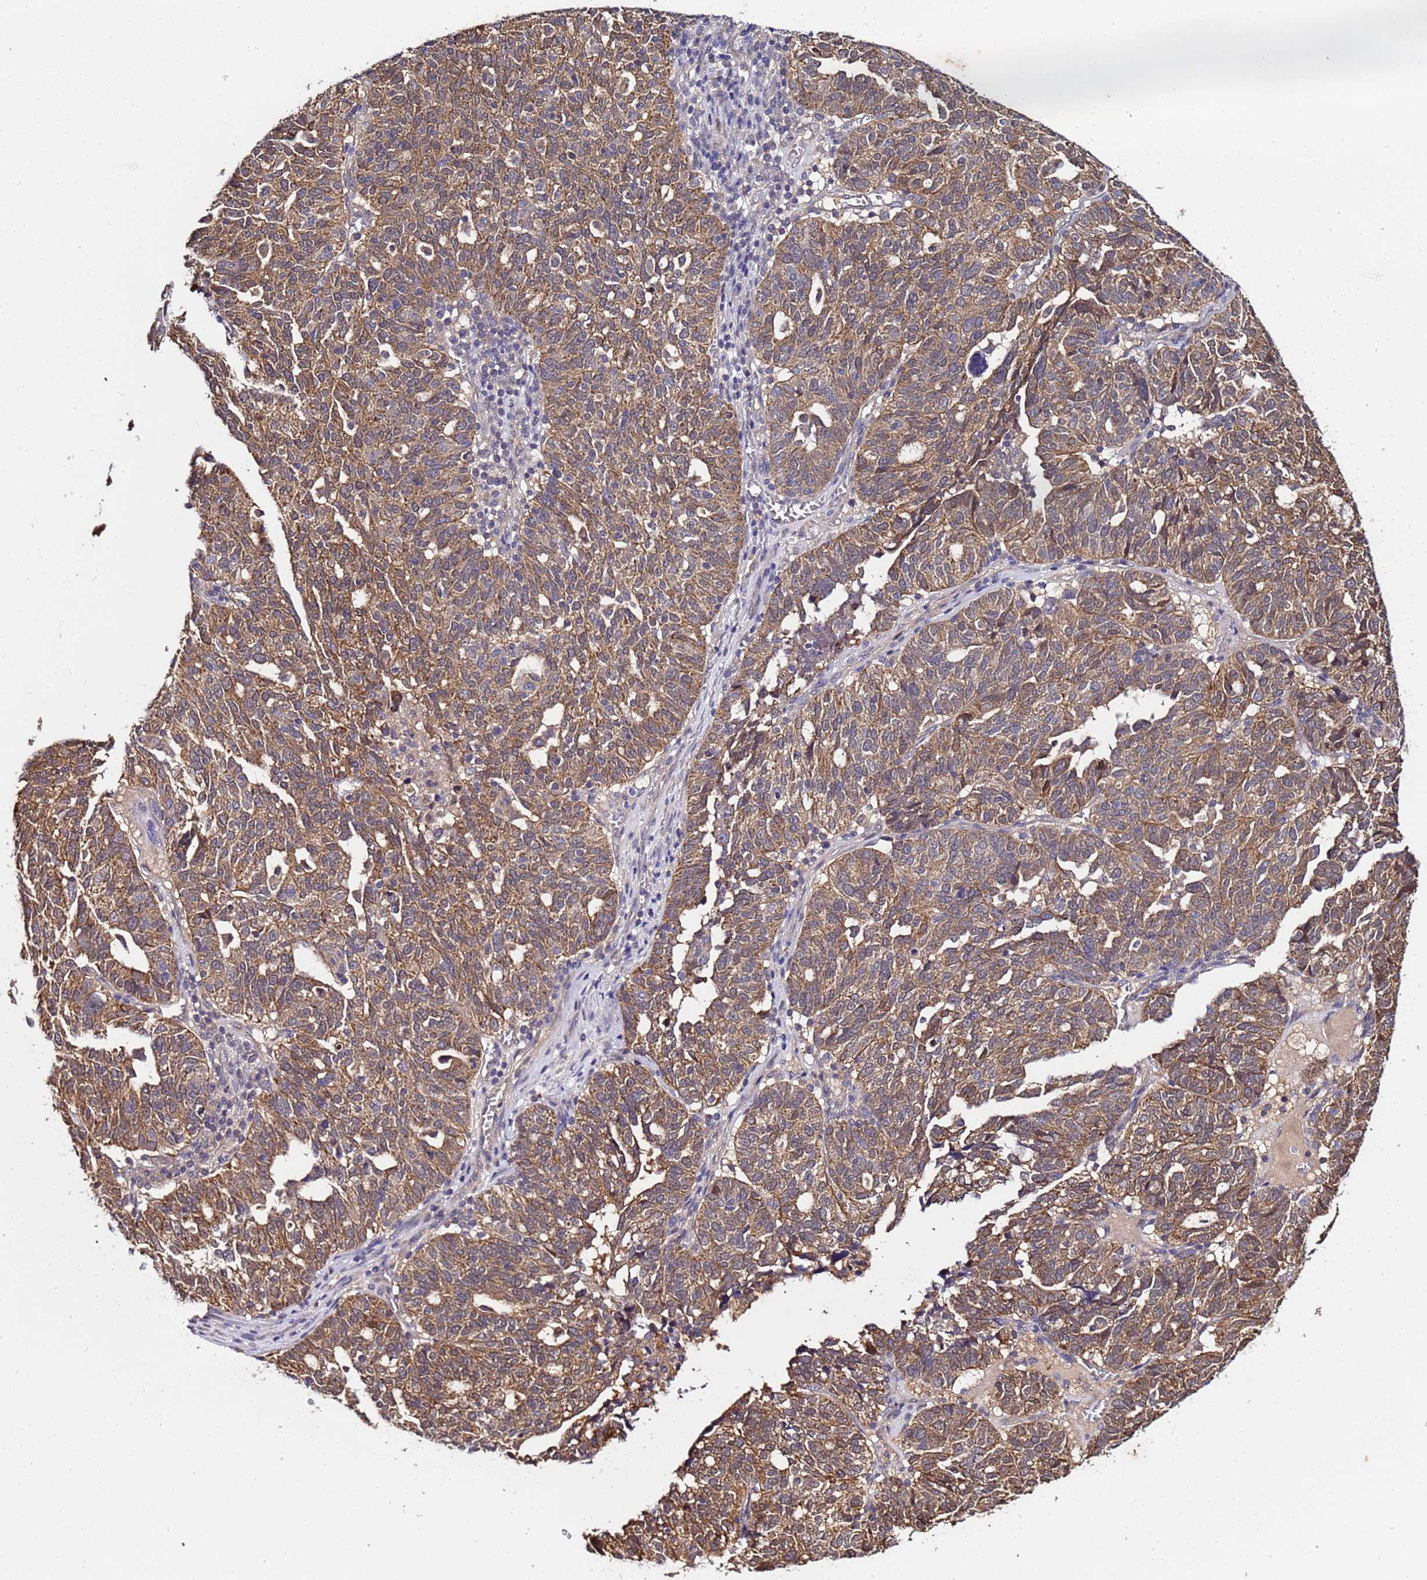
{"staining": {"intensity": "moderate", "quantity": ">75%", "location": "cytoplasmic/membranous"}, "tissue": "ovarian cancer", "cell_type": "Tumor cells", "image_type": "cancer", "snomed": [{"axis": "morphology", "description": "Cystadenocarcinoma, serous, NOS"}, {"axis": "topography", "description": "Ovary"}], "caption": "Moderate cytoplasmic/membranous expression for a protein is present in approximately >75% of tumor cells of serous cystadenocarcinoma (ovarian) using immunohistochemistry (IHC).", "gene": "NAXE", "patient": {"sex": "female", "age": 59}}